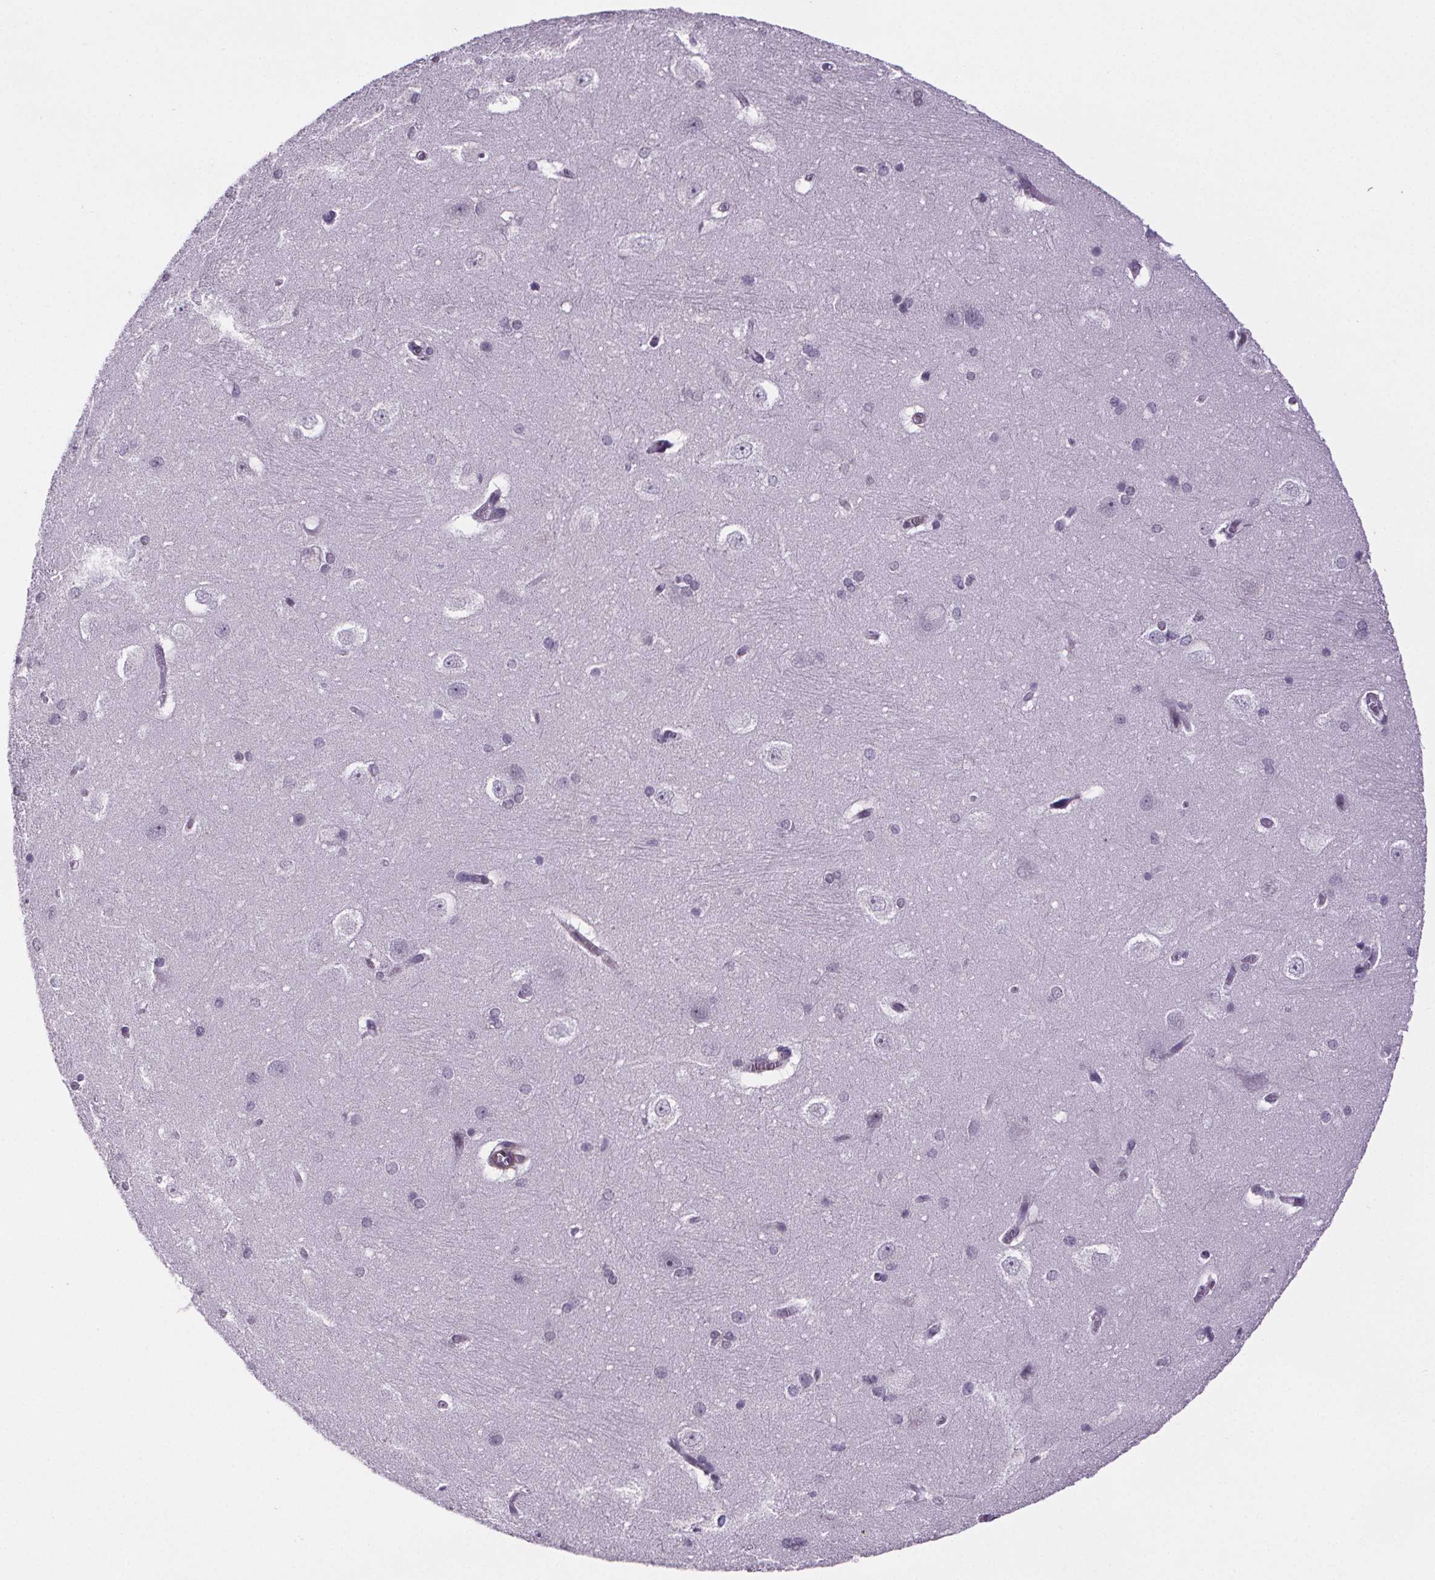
{"staining": {"intensity": "negative", "quantity": "none", "location": "none"}, "tissue": "hippocampus", "cell_type": "Glial cells", "image_type": "normal", "snomed": [{"axis": "morphology", "description": "Normal tissue, NOS"}, {"axis": "topography", "description": "Cerebral cortex"}, {"axis": "topography", "description": "Hippocampus"}], "caption": "DAB (3,3'-diaminobenzidine) immunohistochemical staining of benign human hippocampus exhibits no significant staining in glial cells. (DAB (3,3'-diaminobenzidine) immunohistochemistry (IHC) visualized using brightfield microscopy, high magnification).", "gene": "TTC12", "patient": {"sex": "female", "age": 19}}